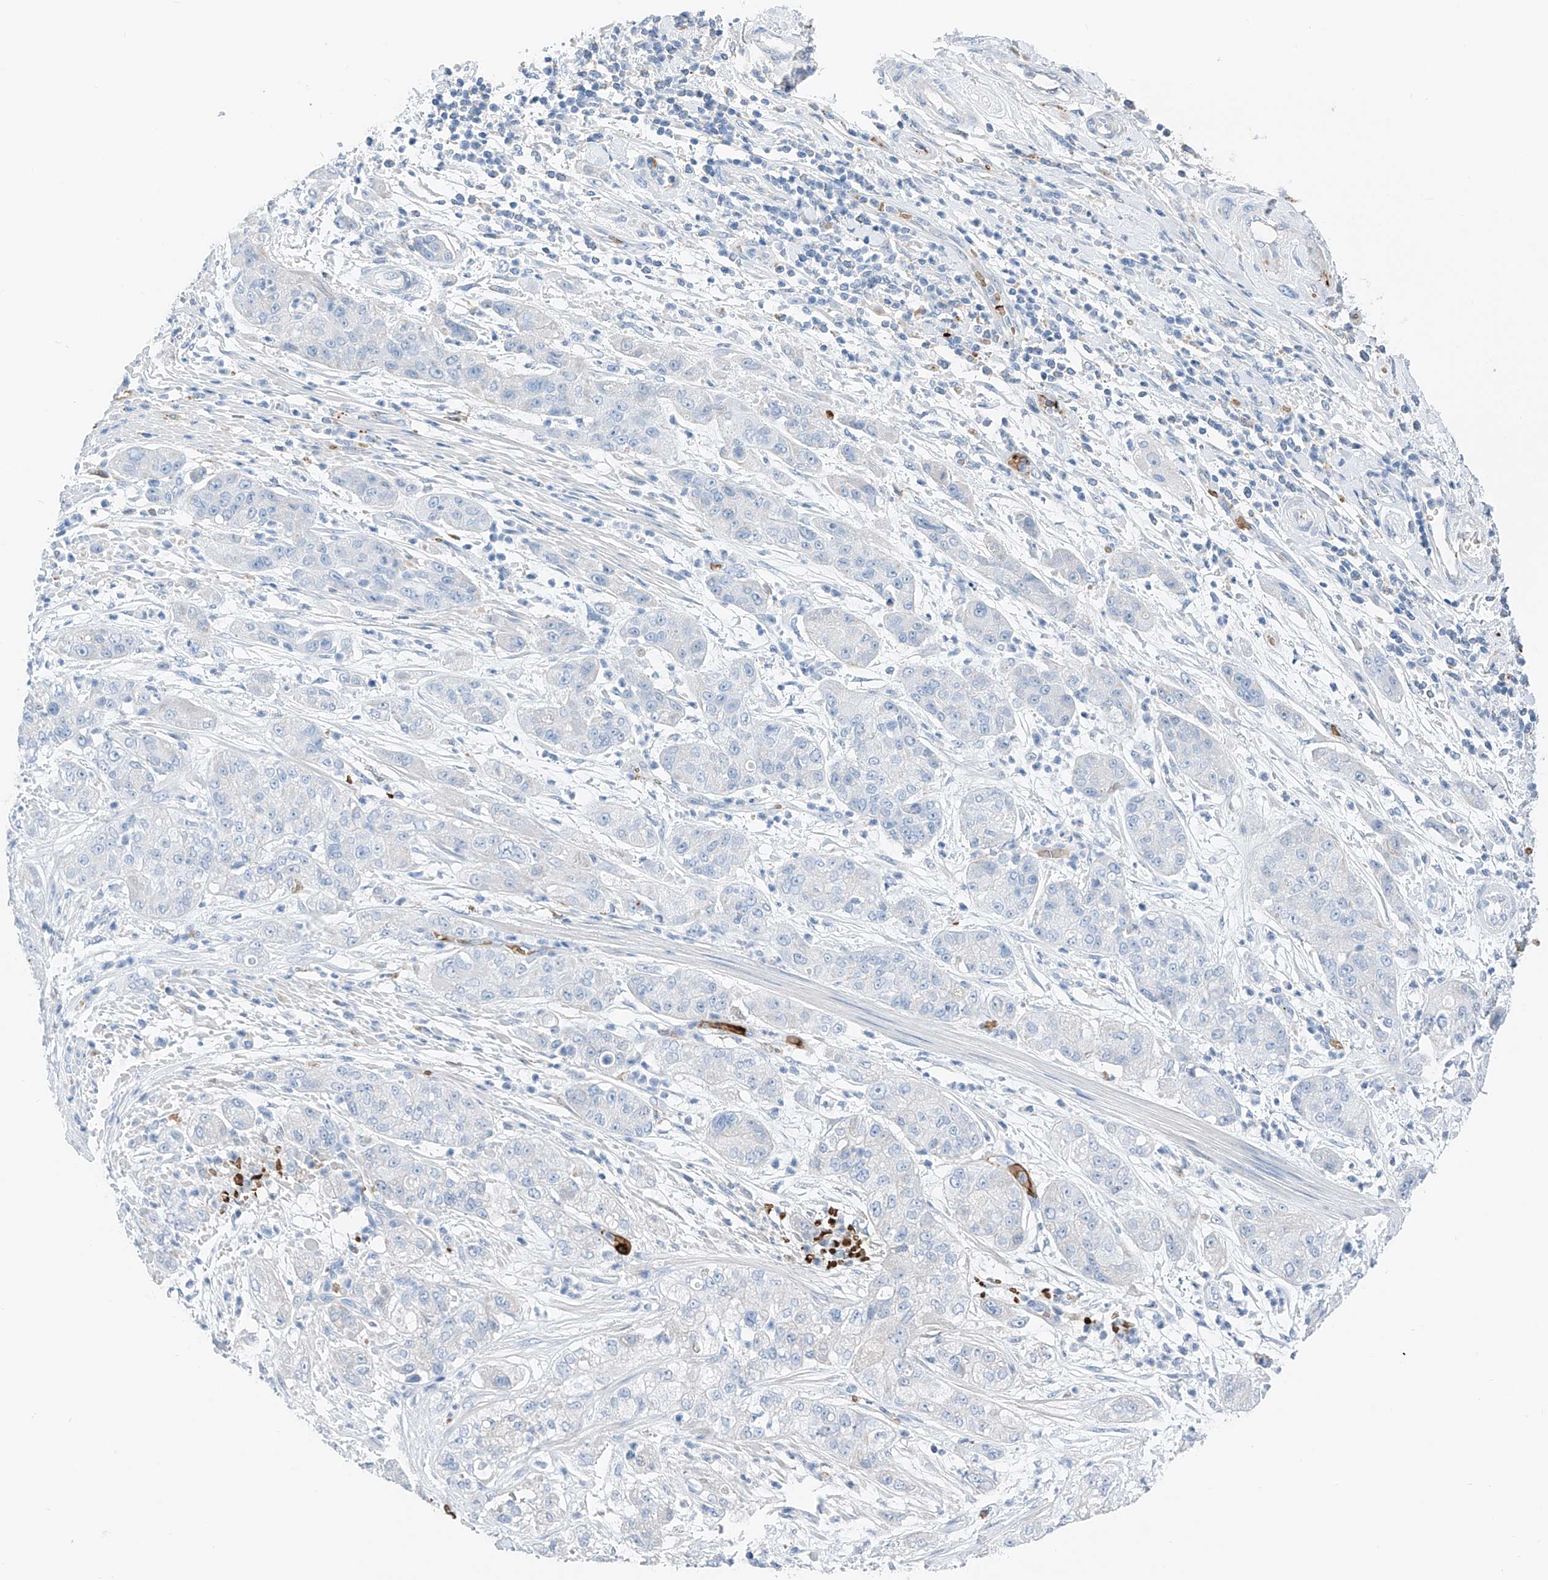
{"staining": {"intensity": "negative", "quantity": "none", "location": "none"}, "tissue": "pancreatic cancer", "cell_type": "Tumor cells", "image_type": "cancer", "snomed": [{"axis": "morphology", "description": "Adenocarcinoma, NOS"}, {"axis": "topography", "description": "Pancreas"}], "caption": "Tumor cells are negative for protein expression in human pancreatic cancer.", "gene": "PRSS23", "patient": {"sex": "female", "age": 78}}